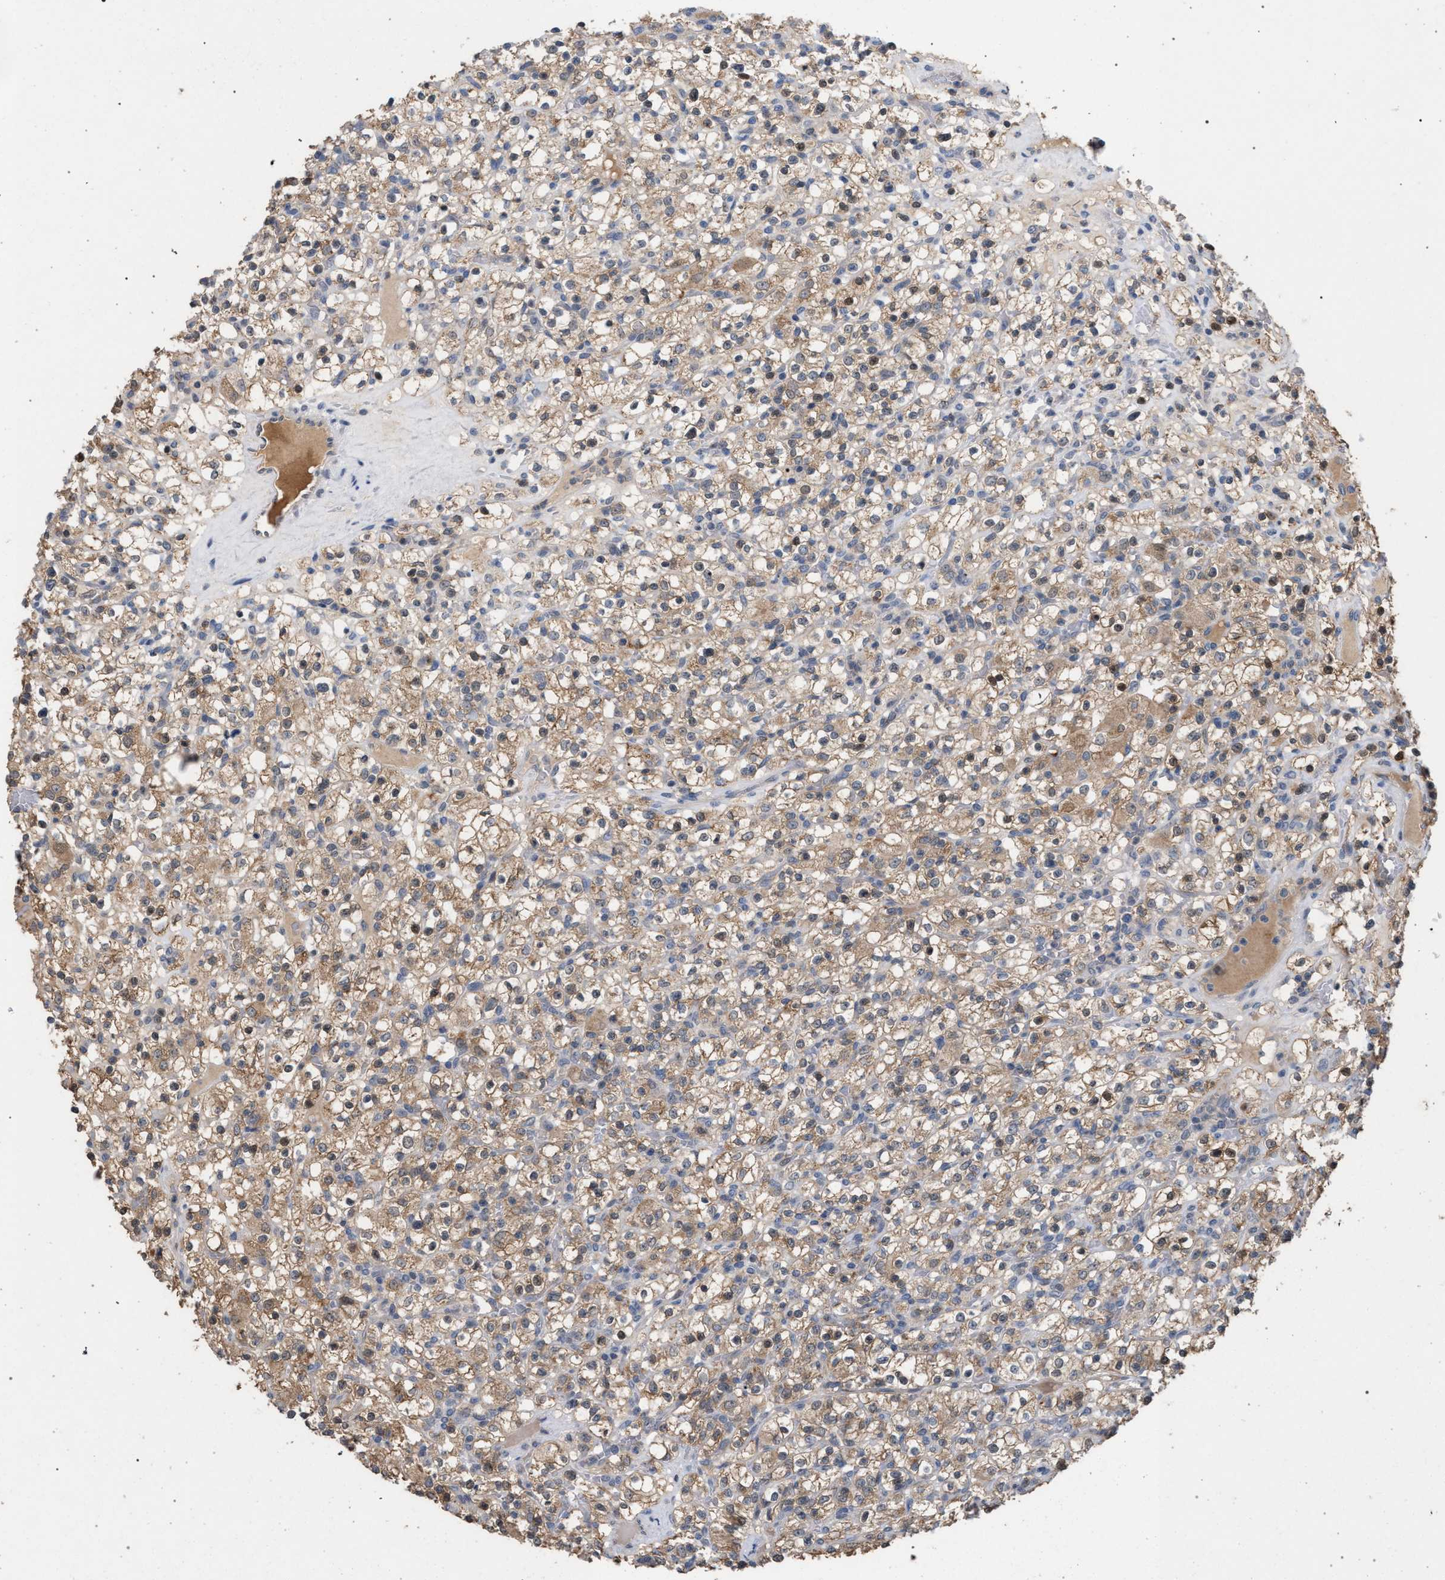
{"staining": {"intensity": "moderate", "quantity": ">75%", "location": "cytoplasmic/membranous"}, "tissue": "renal cancer", "cell_type": "Tumor cells", "image_type": "cancer", "snomed": [{"axis": "morphology", "description": "Normal tissue, NOS"}, {"axis": "morphology", "description": "Adenocarcinoma, NOS"}, {"axis": "topography", "description": "Kidney"}], "caption": "Approximately >75% of tumor cells in renal cancer (adenocarcinoma) demonstrate moderate cytoplasmic/membranous protein expression as visualized by brown immunohistochemical staining.", "gene": "TECPR1", "patient": {"sex": "female", "age": 72}}